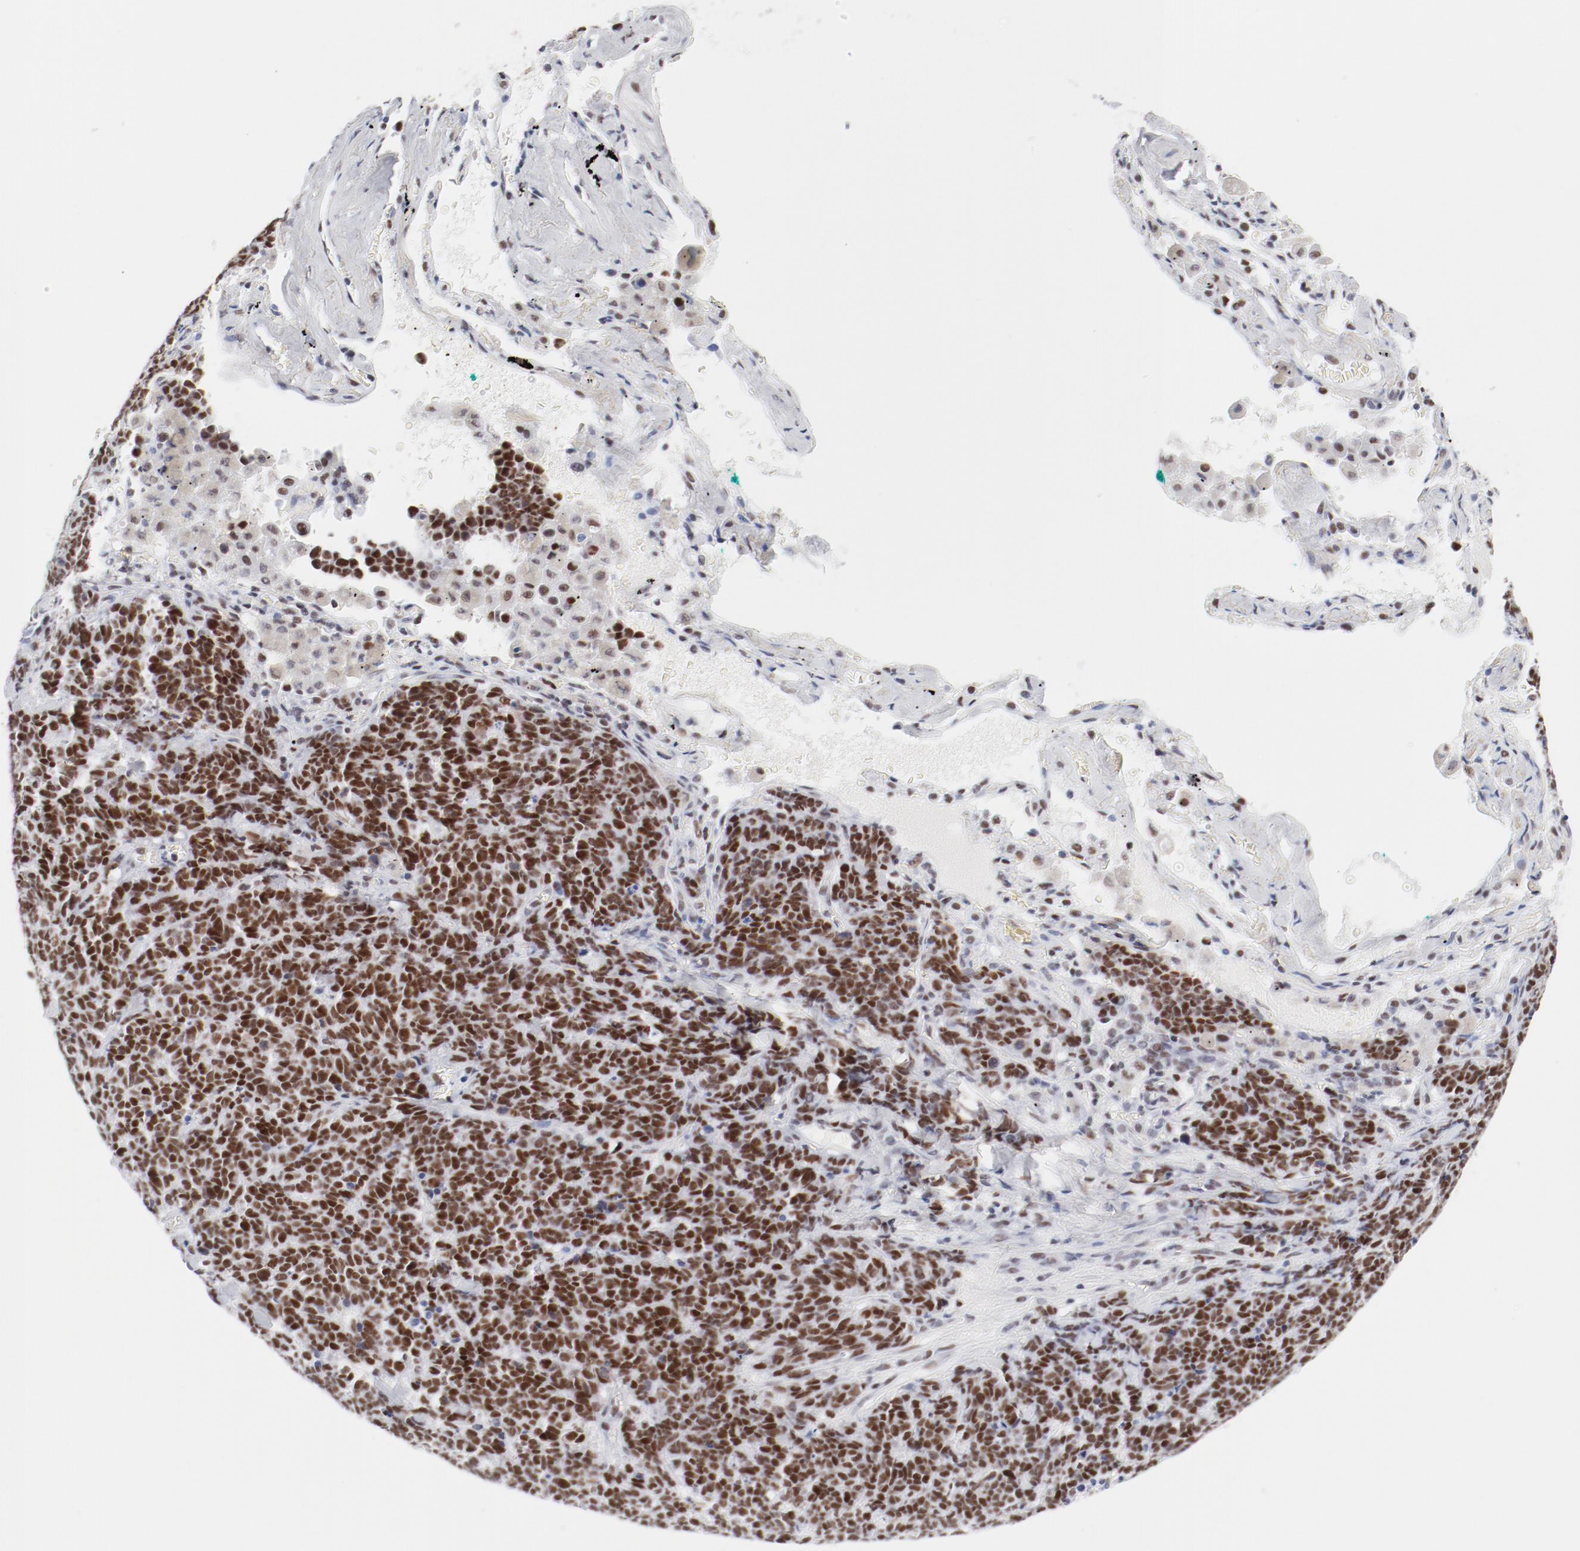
{"staining": {"intensity": "strong", "quantity": ">75%", "location": "nuclear"}, "tissue": "lung cancer", "cell_type": "Tumor cells", "image_type": "cancer", "snomed": [{"axis": "morphology", "description": "Neoplasm, malignant, NOS"}, {"axis": "topography", "description": "Lung"}], "caption": "A micrograph showing strong nuclear staining in approximately >75% of tumor cells in lung cancer, as visualized by brown immunohistochemical staining.", "gene": "ATF2", "patient": {"sex": "female", "age": 58}}